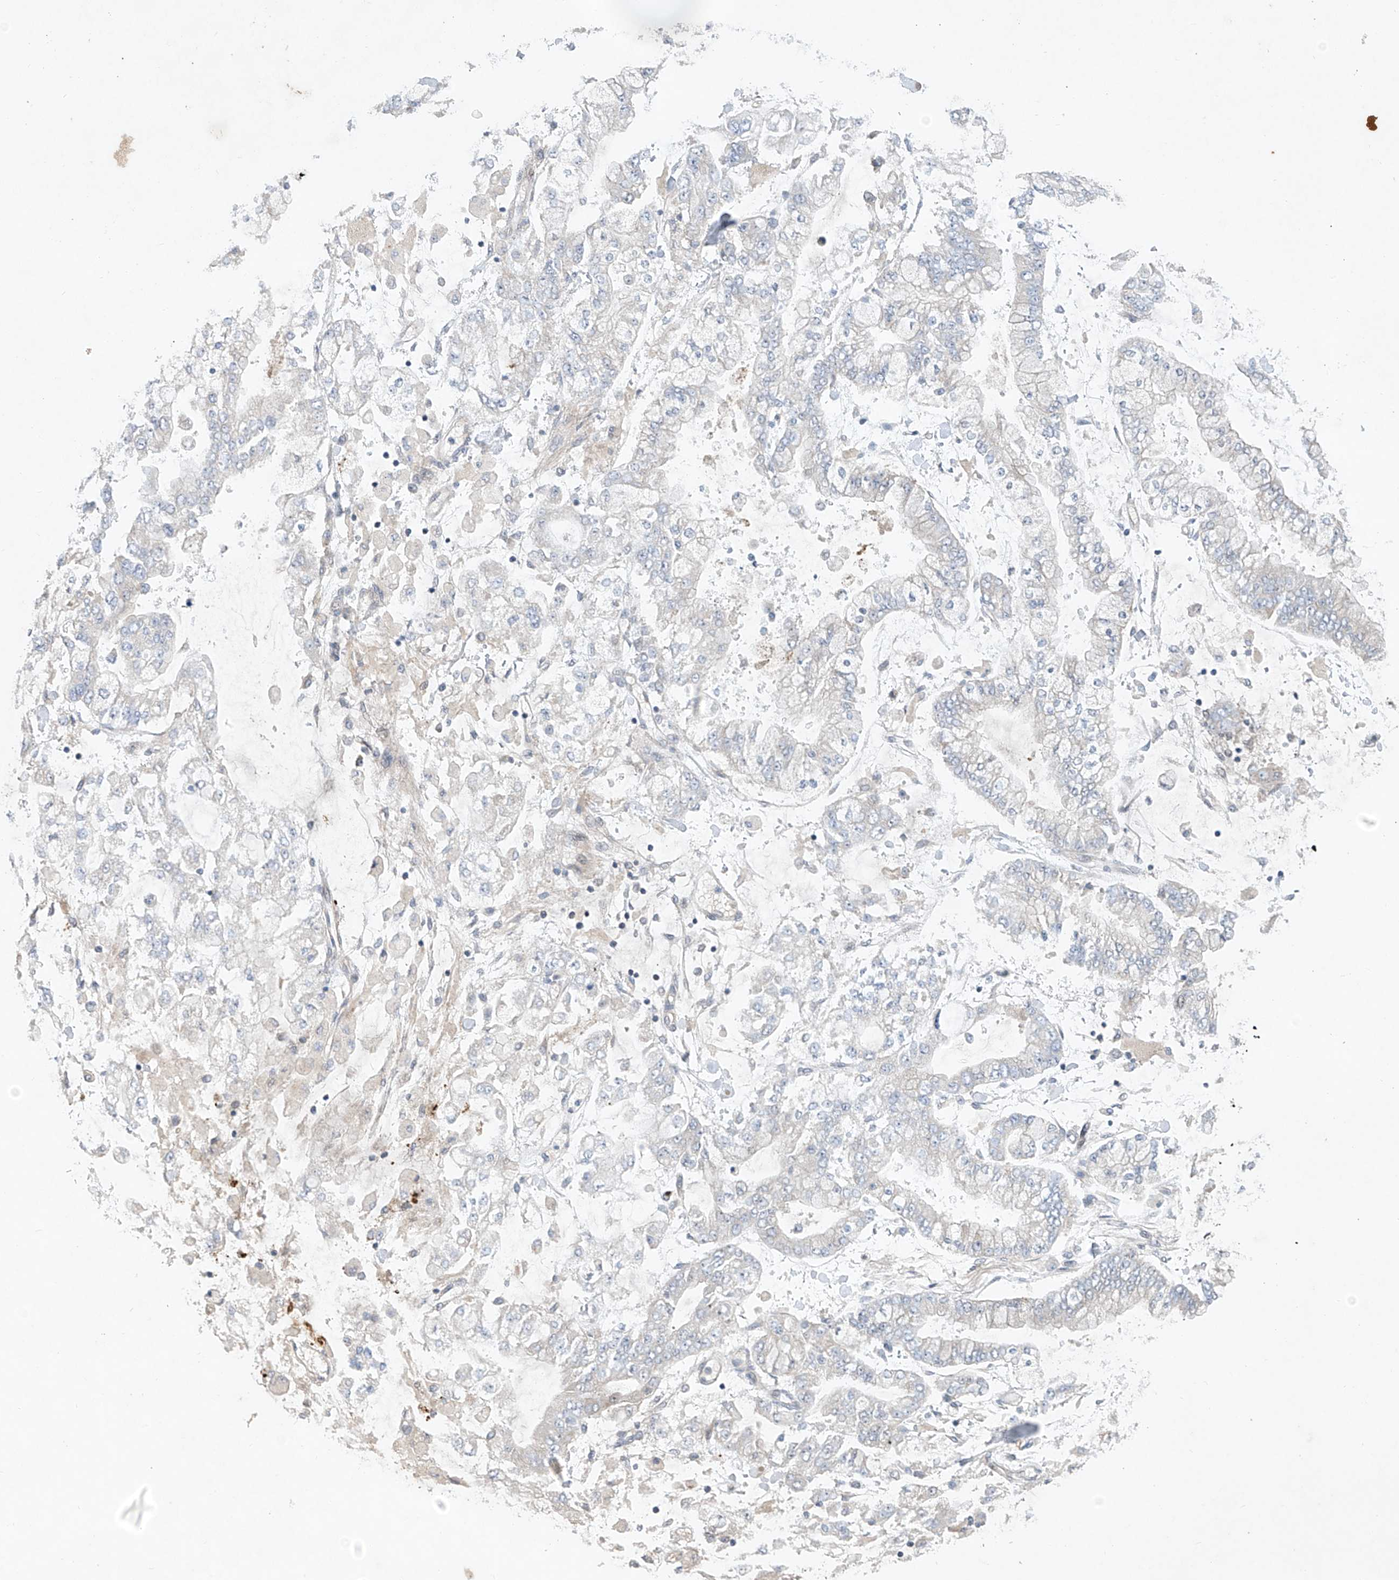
{"staining": {"intensity": "negative", "quantity": "none", "location": "none"}, "tissue": "stomach cancer", "cell_type": "Tumor cells", "image_type": "cancer", "snomed": [{"axis": "morphology", "description": "Normal tissue, NOS"}, {"axis": "morphology", "description": "Adenocarcinoma, NOS"}, {"axis": "topography", "description": "Stomach, upper"}, {"axis": "topography", "description": "Stomach"}], "caption": "The histopathology image reveals no staining of tumor cells in adenocarcinoma (stomach).", "gene": "TJAP1", "patient": {"sex": "male", "age": 76}}